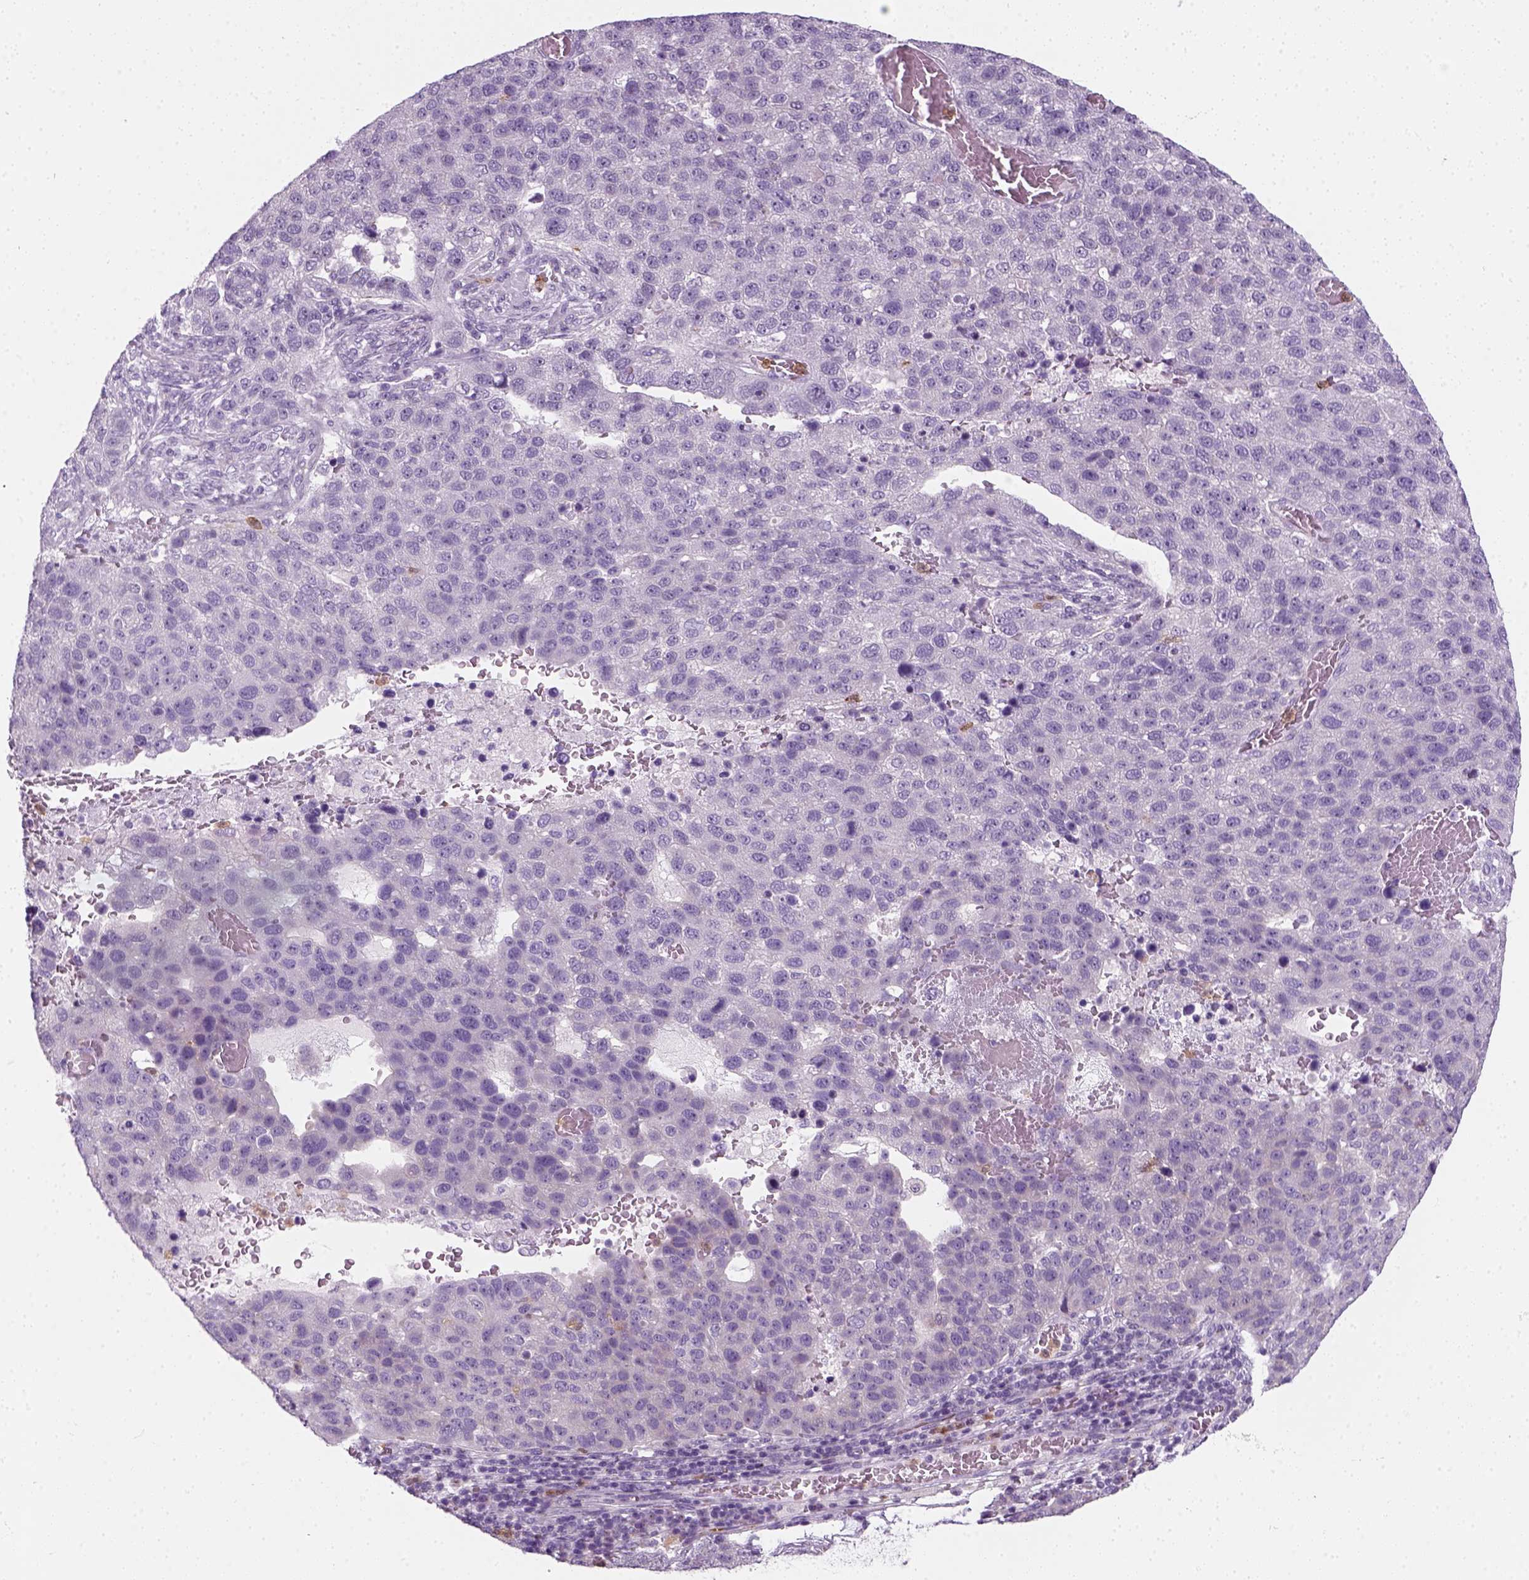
{"staining": {"intensity": "negative", "quantity": "none", "location": "none"}, "tissue": "pancreatic cancer", "cell_type": "Tumor cells", "image_type": "cancer", "snomed": [{"axis": "morphology", "description": "Adenocarcinoma, NOS"}, {"axis": "topography", "description": "Pancreas"}], "caption": "Human pancreatic cancer stained for a protein using immunohistochemistry demonstrates no positivity in tumor cells.", "gene": "IL4", "patient": {"sex": "female", "age": 61}}